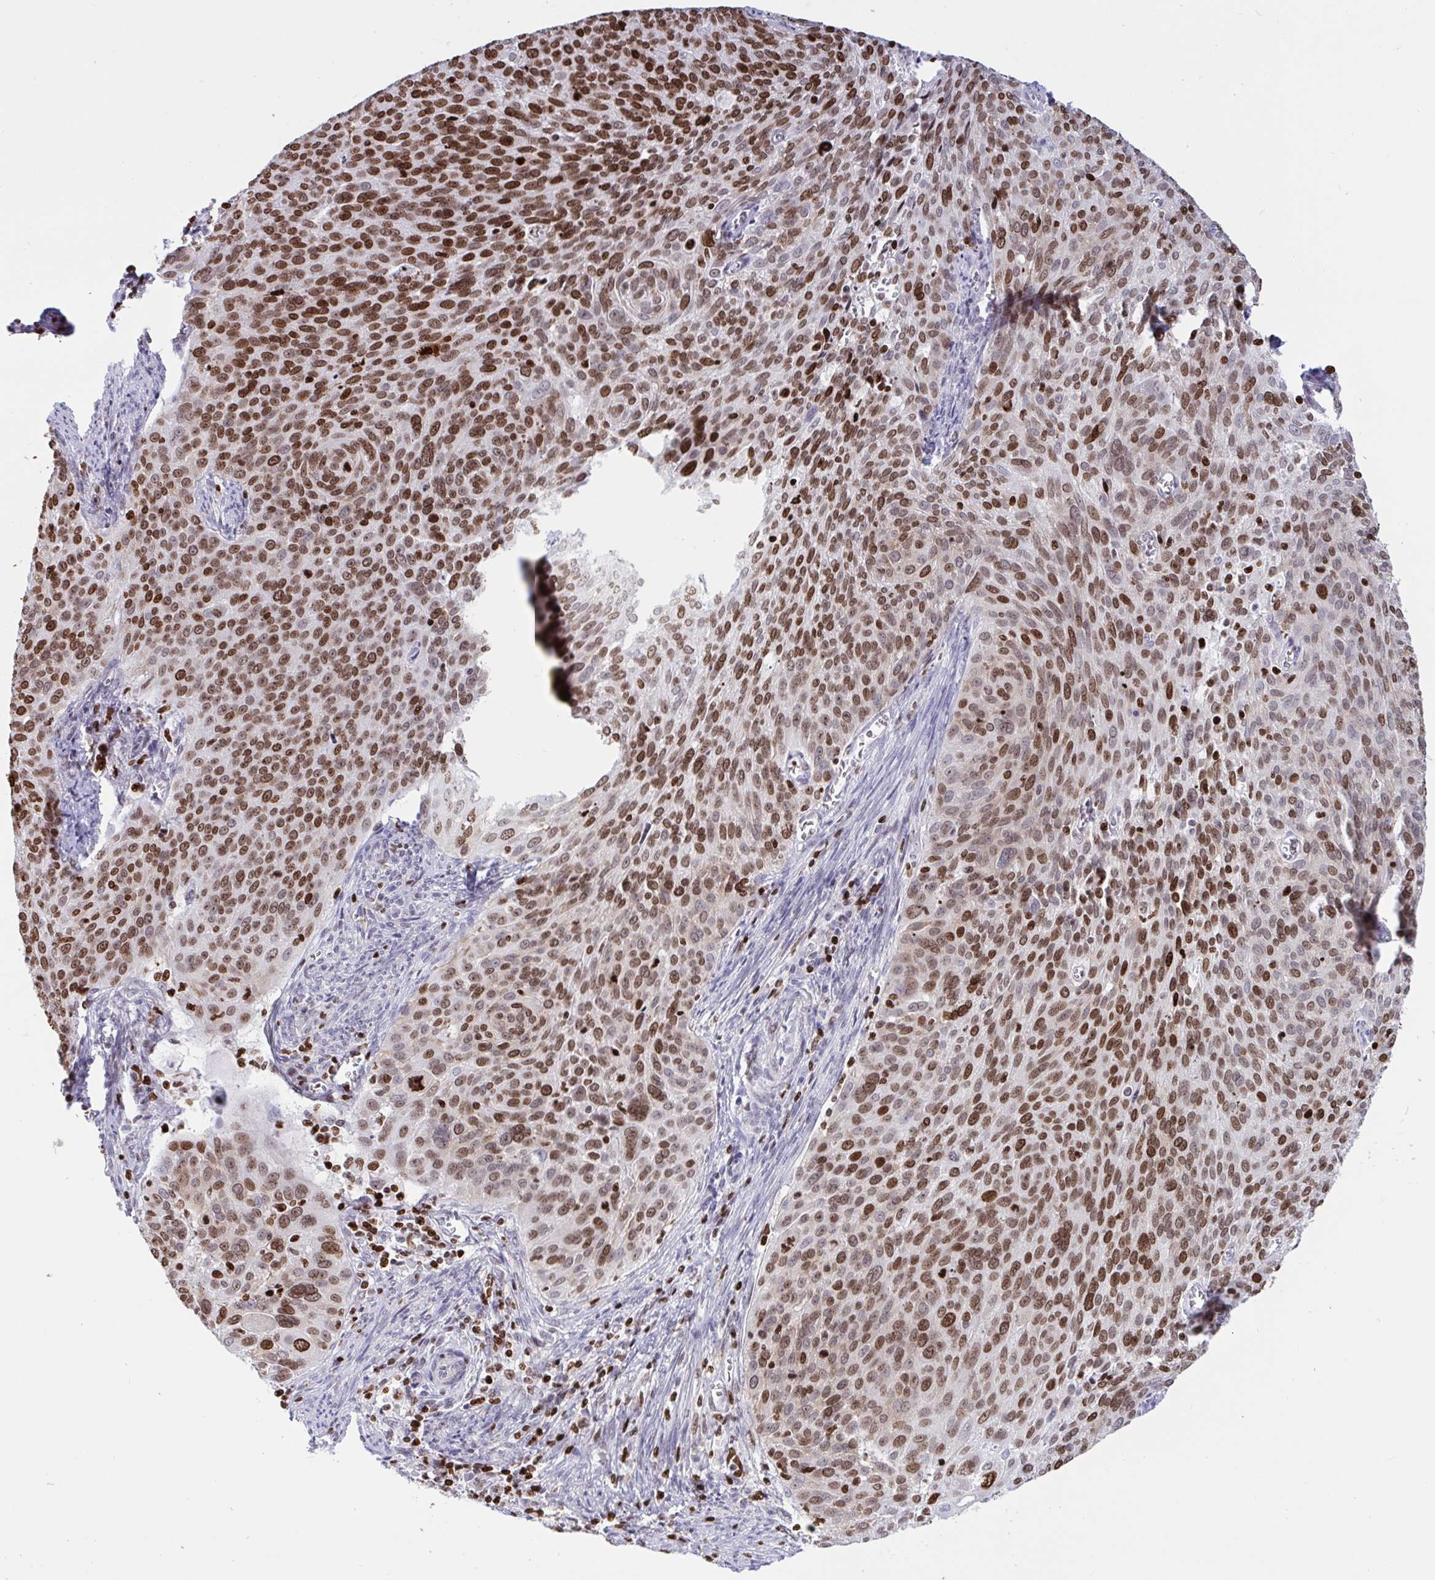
{"staining": {"intensity": "moderate", "quantity": ">75%", "location": "nuclear"}, "tissue": "cervical cancer", "cell_type": "Tumor cells", "image_type": "cancer", "snomed": [{"axis": "morphology", "description": "Squamous cell carcinoma, NOS"}, {"axis": "topography", "description": "Cervix"}], "caption": "This is an image of IHC staining of squamous cell carcinoma (cervical), which shows moderate staining in the nuclear of tumor cells.", "gene": "HMGB2", "patient": {"sex": "female", "age": 39}}